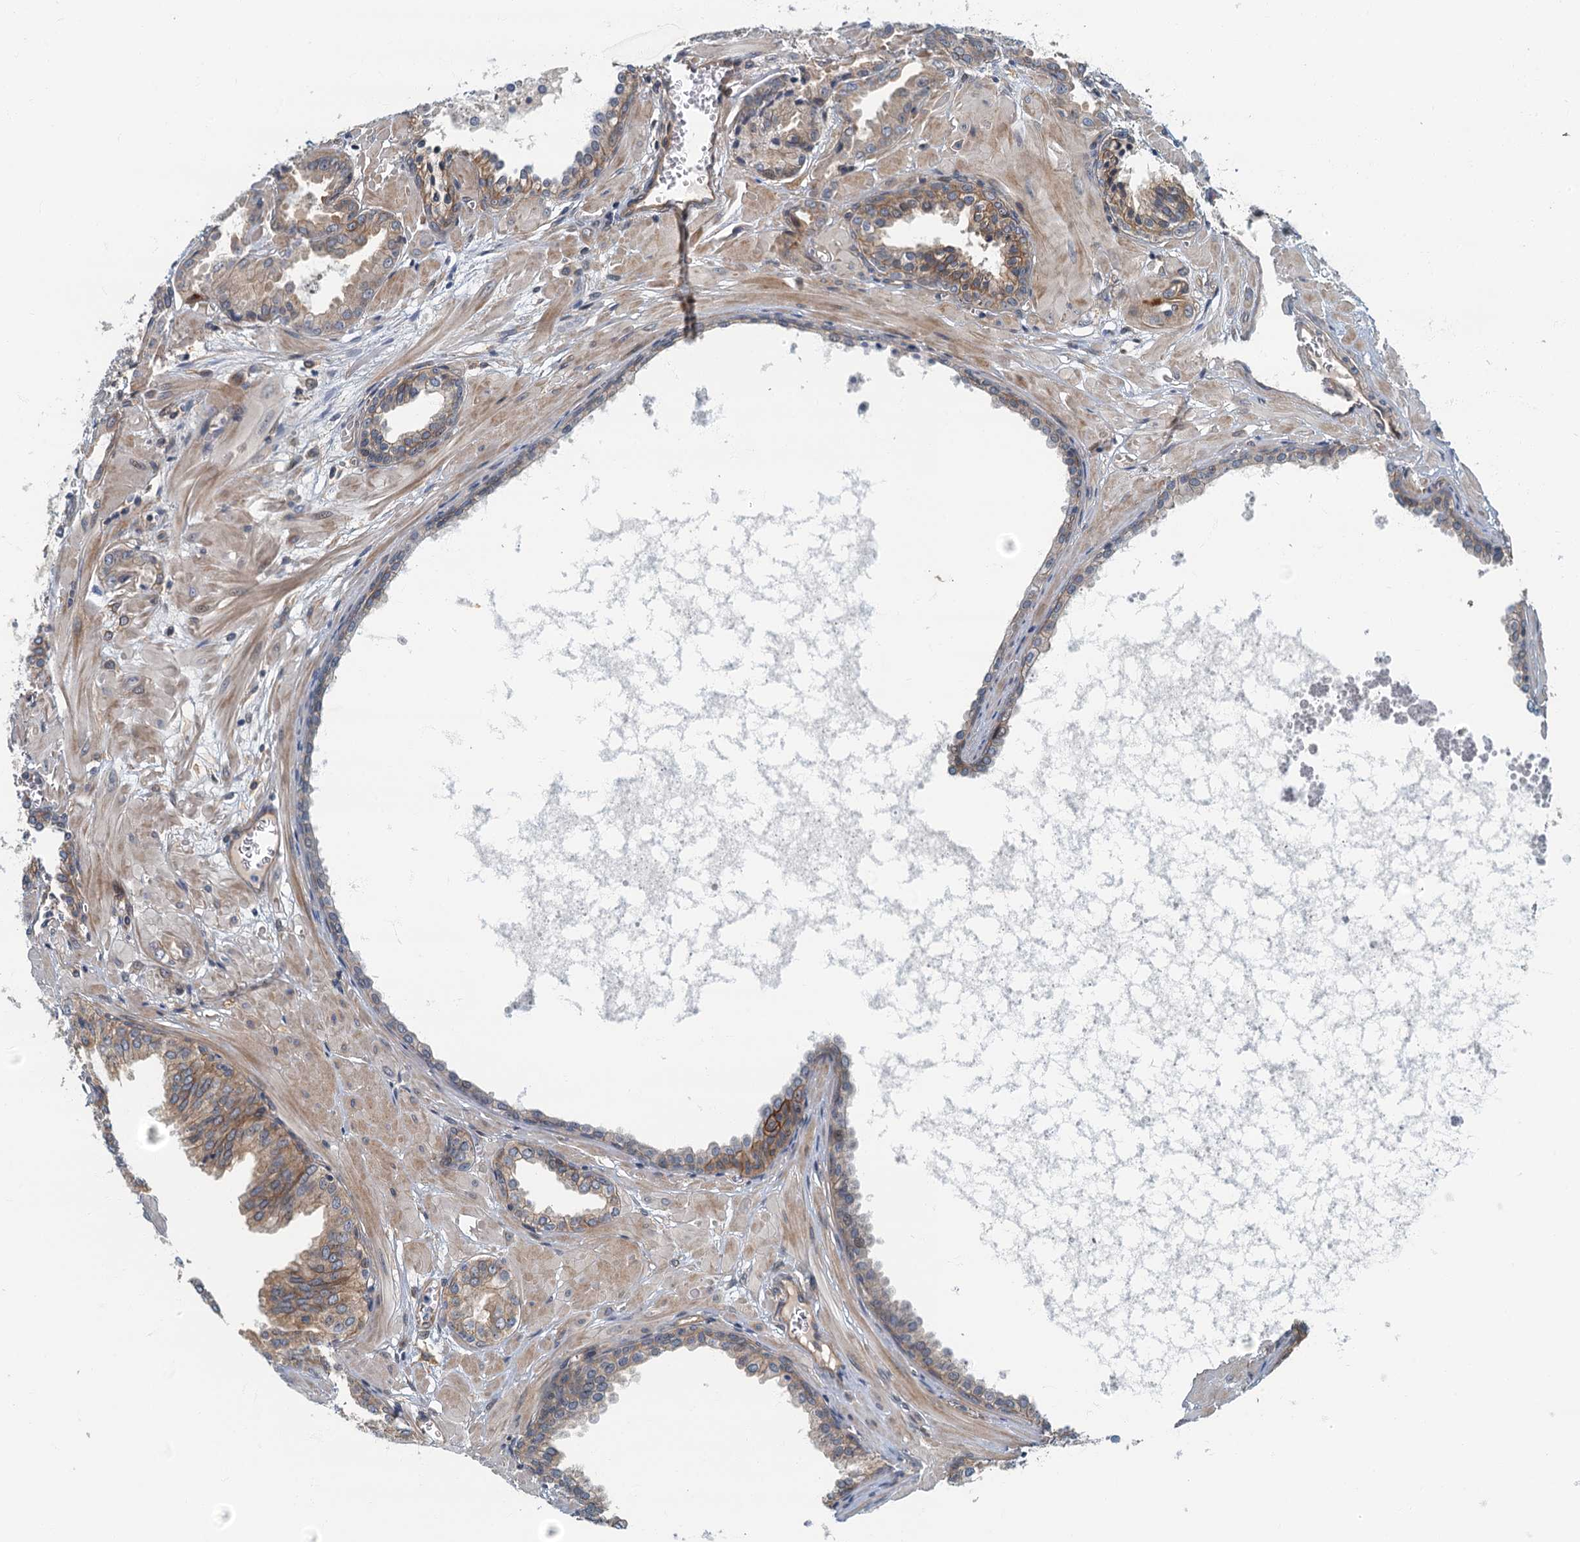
{"staining": {"intensity": "moderate", "quantity": ">75%", "location": "cytoplasmic/membranous"}, "tissue": "prostate cancer", "cell_type": "Tumor cells", "image_type": "cancer", "snomed": [{"axis": "morphology", "description": "Adenocarcinoma, Low grade"}, {"axis": "topography", "description": "Prostate"}], "caption": "Protein expression analysis of human prostate cancer reveals moderate cytoplasmic/membranous positivity in approximately >75% of tumor cells. (IHC, brightfield microscopy, high magnification).", "gene": "CKAP2L", "patient": {"sex": "male", "age": 67}}